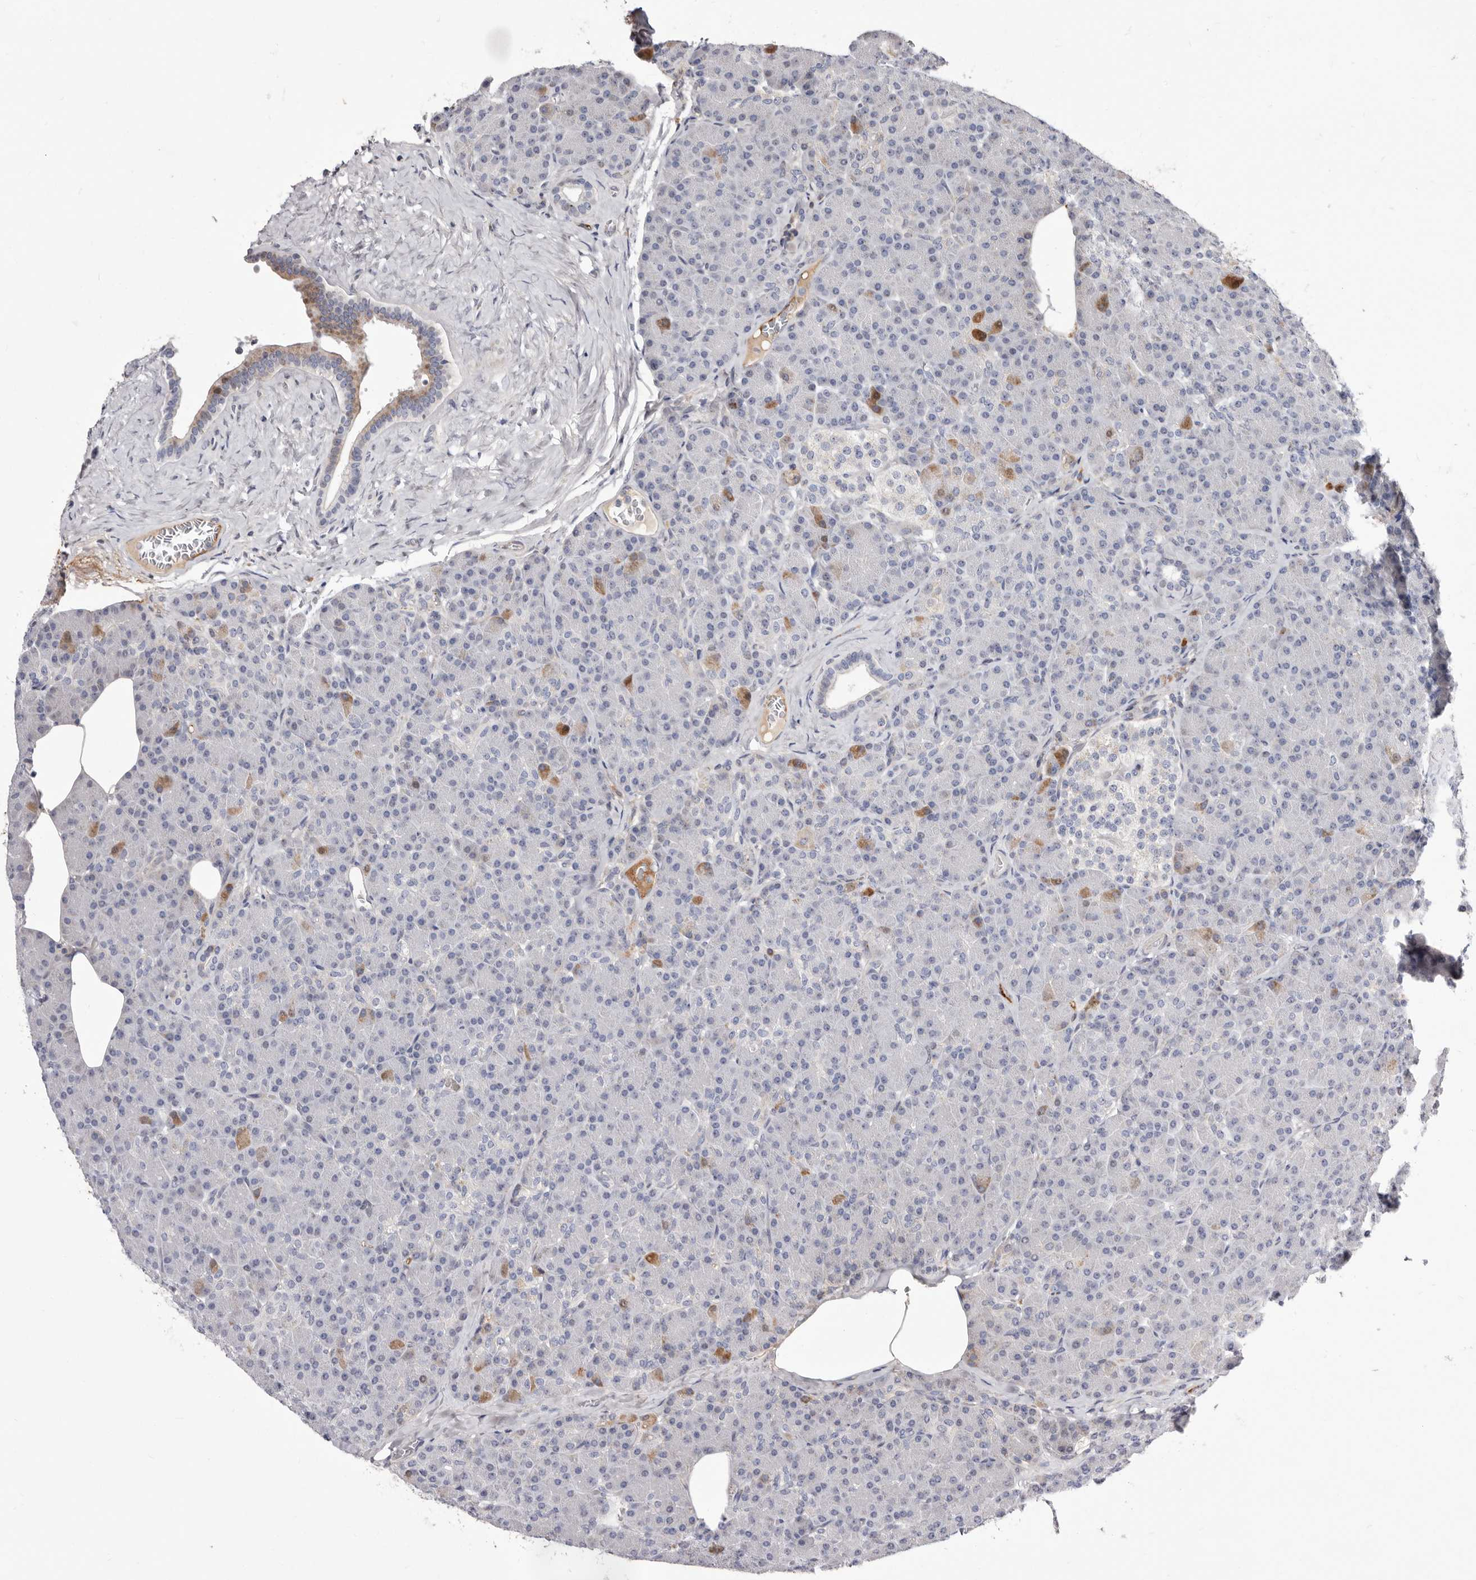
{"staining": {"intensity": "moderate", "quantity": "<25%", "location": "cytoplasmic/membranous"}, "tissue": "pancreas", "cell_type": "Exocrine glandular cells", "image_type": "normal", "snomed": [{"axis": "morphology", "description": "Normal tissue, NOS"}, {"axis": "topography", "description": "Pancreas"}], "caption": "Protein staining of unremarkable pancreas reveals moderate cytoplasmic/membranous positivity in about <25% of exocrine glandular cells.", "gene": "NUBPL", "patient": {"sex": "female", "age": 43}}